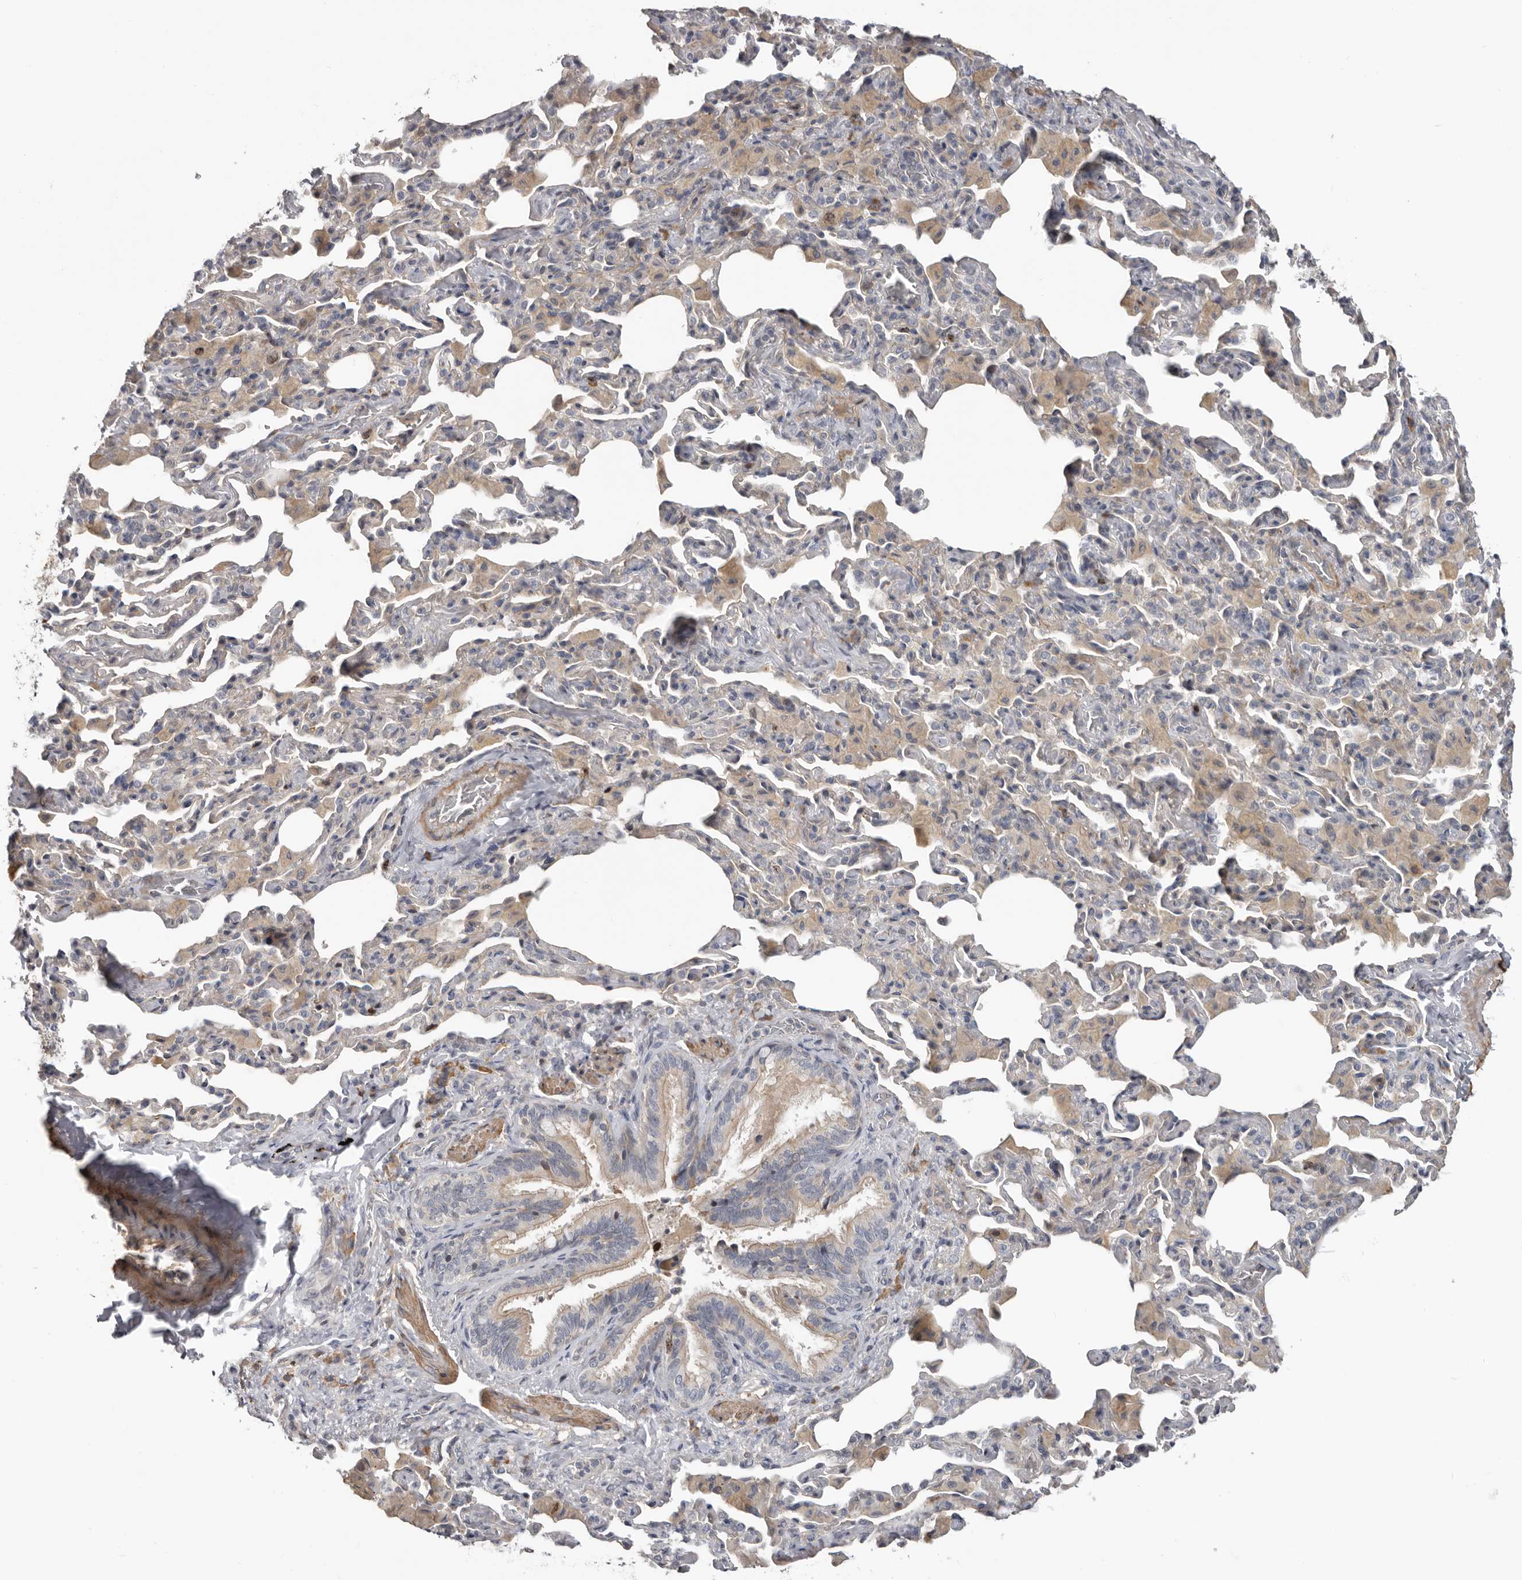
{"staining": {"intensity": "negative", "quantity": "none", "location": "none"}, "tissue": "bronchus", "cell_type": "Respiratory epithelial cells", "image_type": "normal", "snomed": [{"axis": "morphology", "description": "Normal tissue, NOS"}, {"axis": "morphology", "description": "Inflammation, NOS"}, {"axis": "topography", "description": "Lung"}], "caption": "IHC image of benign human bronchus stained for a protein (brown), which demonstrates no expression in respiratory epithelial cells.", "gene": "CDCA8", "patient": {"sex": "female", "age": 46}}